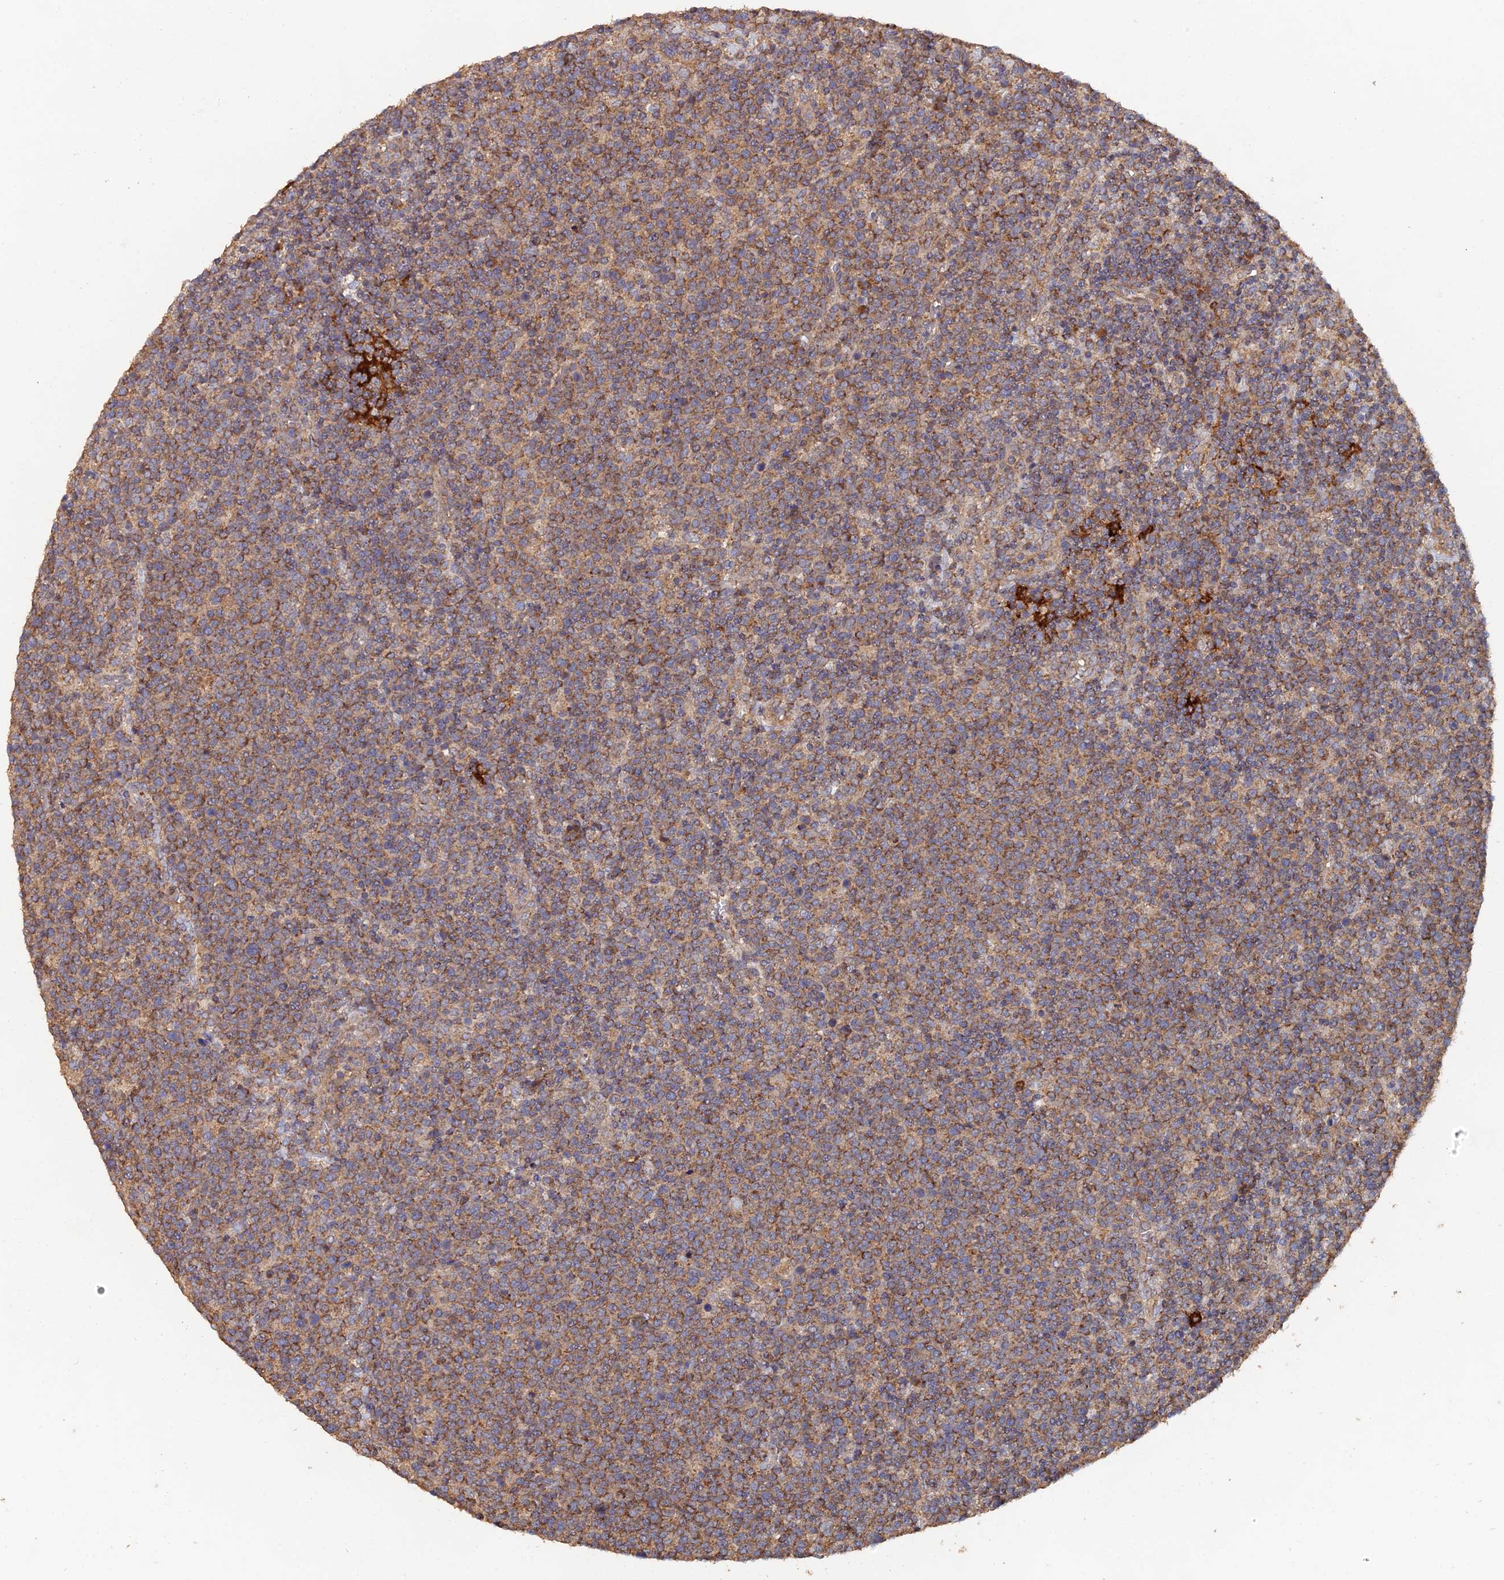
{"staining": {"intensity": "moderate", "quantity": ">75%", "location": "cytoplasmic/membranous"}, "tissue": "lymphoma", "cell_type": "Tumor cells", "image_type": "cancer", "snomed": [{"axis": "morphology", "description": "Malignant lymphoma, non-Hodgkin's type, High grade"}, {"axis": "topography", "description": "Lymph node"}], "caption": "Human lymphoma stained for a protein (brown) shows moderate cytoplasmic/membranous positive positivity in approximately >75% of tumor cells.", "gene": "SPANXN4", "patient": {"sex": "male", "age": 61}}